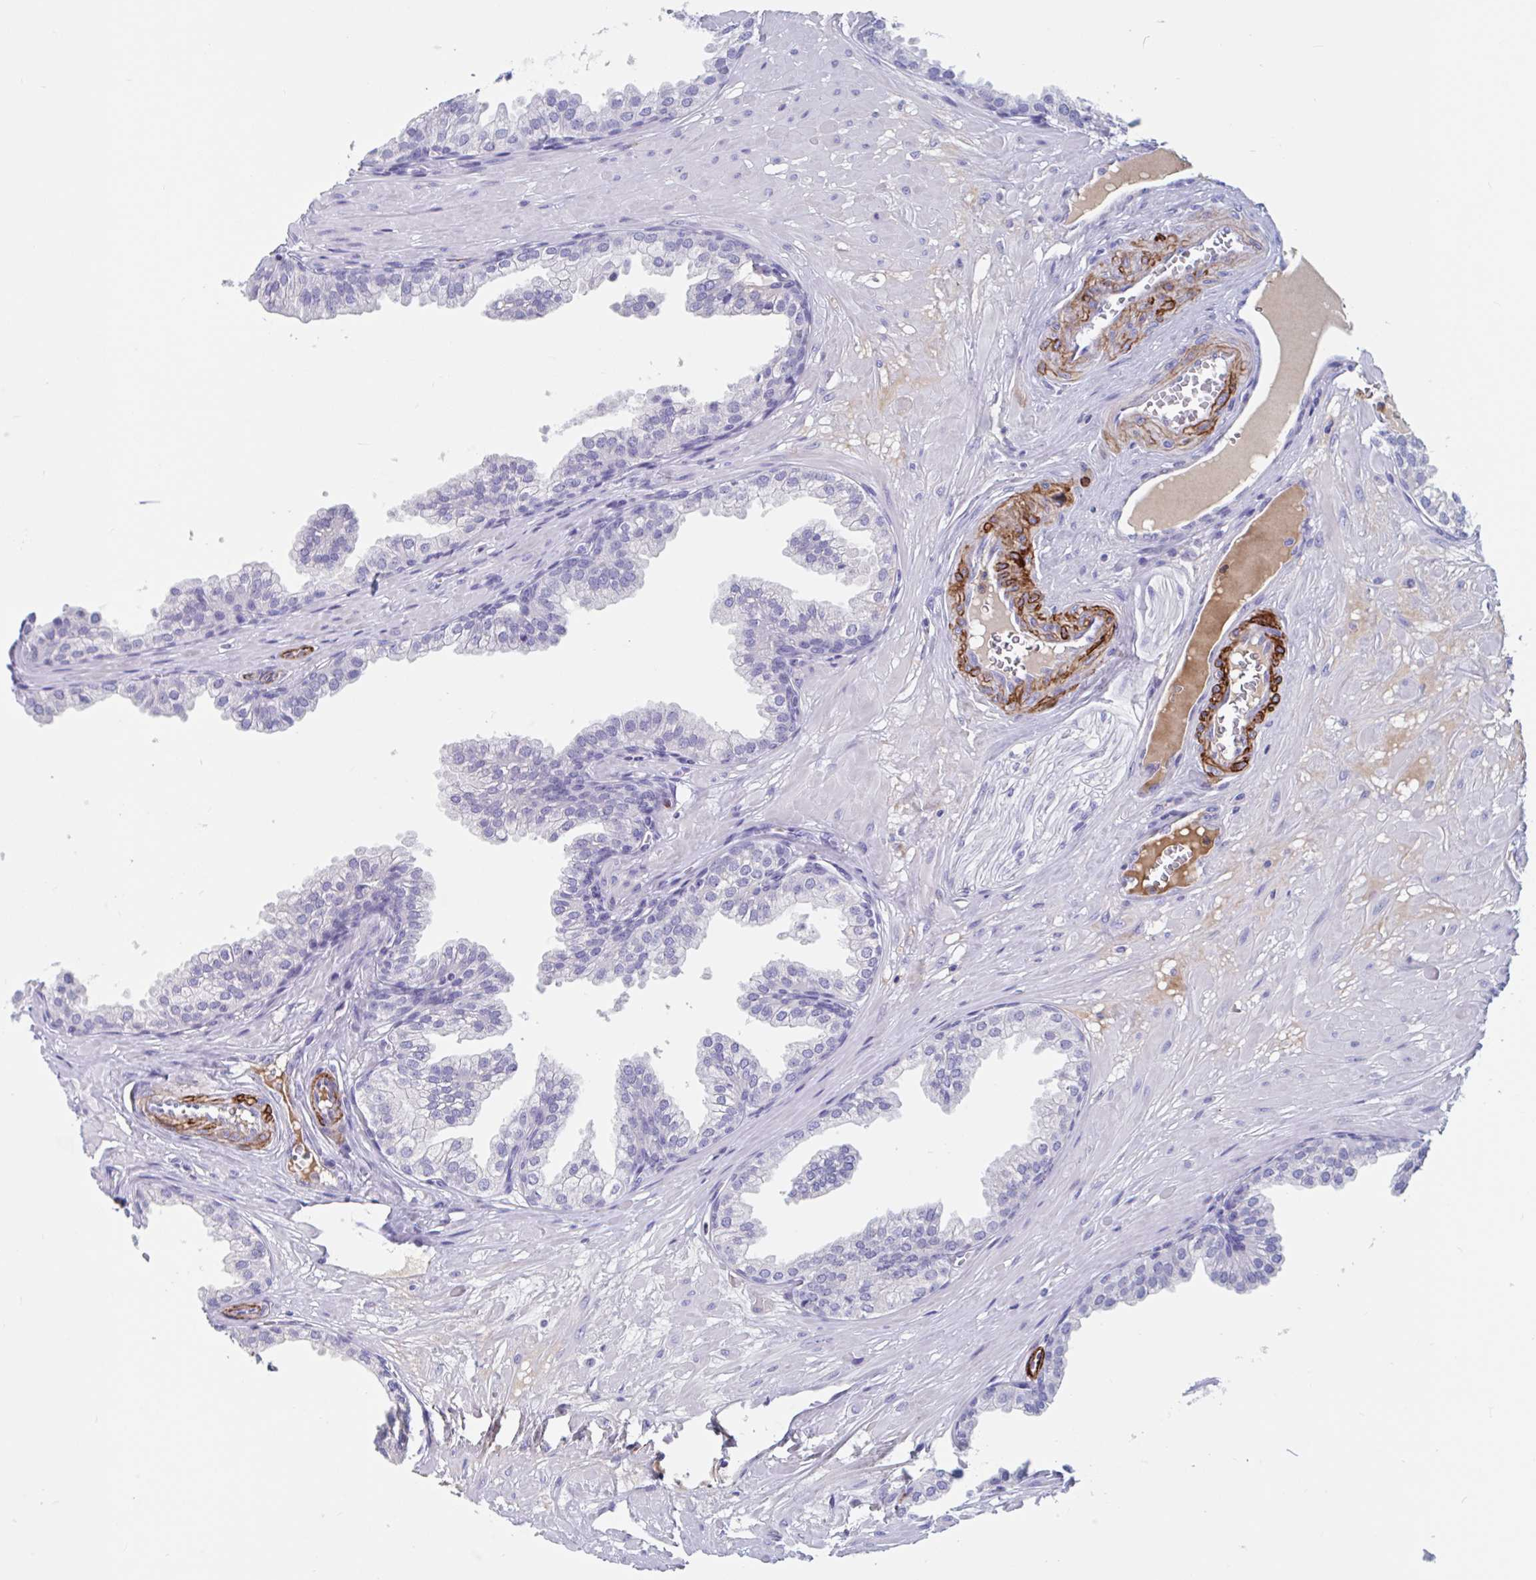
{"staining": {"intensity": "negative", "quantity": "none", "location": "none"}, "tissue": "prostate", "cell_type": "Glandular cells", "image_type": "normal", "snomed": [{"axis": "morphology", "description": "Normal tissue, NOS"}, {"axis": "topography", "description": "Prostate"}, {"axis": "topography", "description": "Peripheral nerve tissue"}], "caption": "Immunohistochemistry (IHC) of benign prostate exhibits no staining in glandular cells.", "gene": "ZNHIT2", "patient": {"sex": "male", "age": 55}}